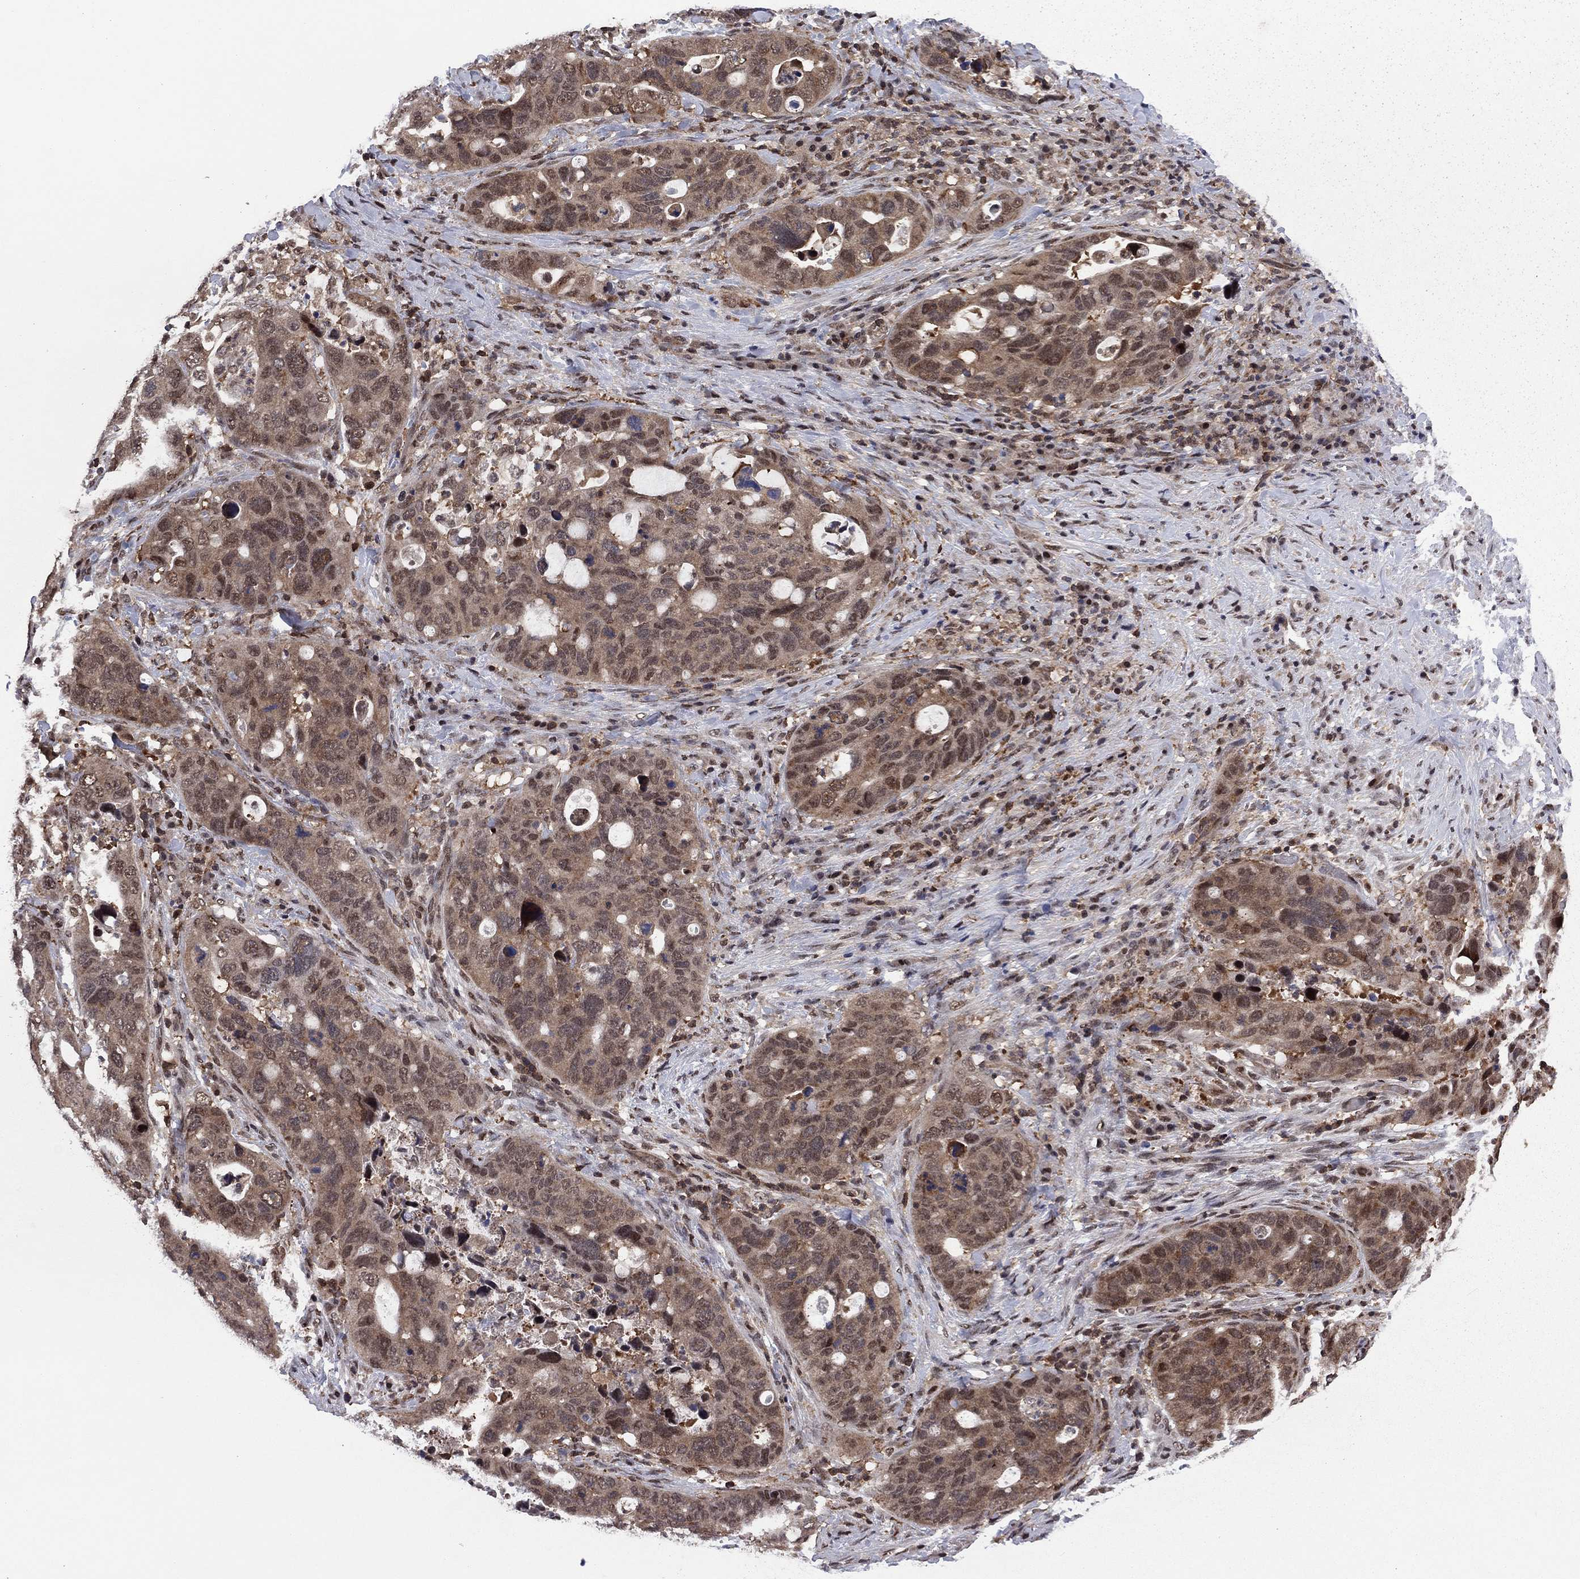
{"staining": {"intensity": "moderate", "quantity": "<25%", "location": "cytoplasmic/membranous,nuclear"}, "tissue": "stomach cancer", "cell_type": "Tumor cells", "image_type": "cancer", "snomed": [{"axis": "morphology", "description": "Adenocarcinoma, NOS"}, {"axis": "topography", "description": "Stomach"}], "caption": "Immunohistochemistry of human stomach adenocarcinoma reveals low levels of moderate cytoplasmic/membranous and nuclear positivity in about <25% of tumor cells.", "gene": "PSMD2", "patient": {"sex": "male", "age": 54}}